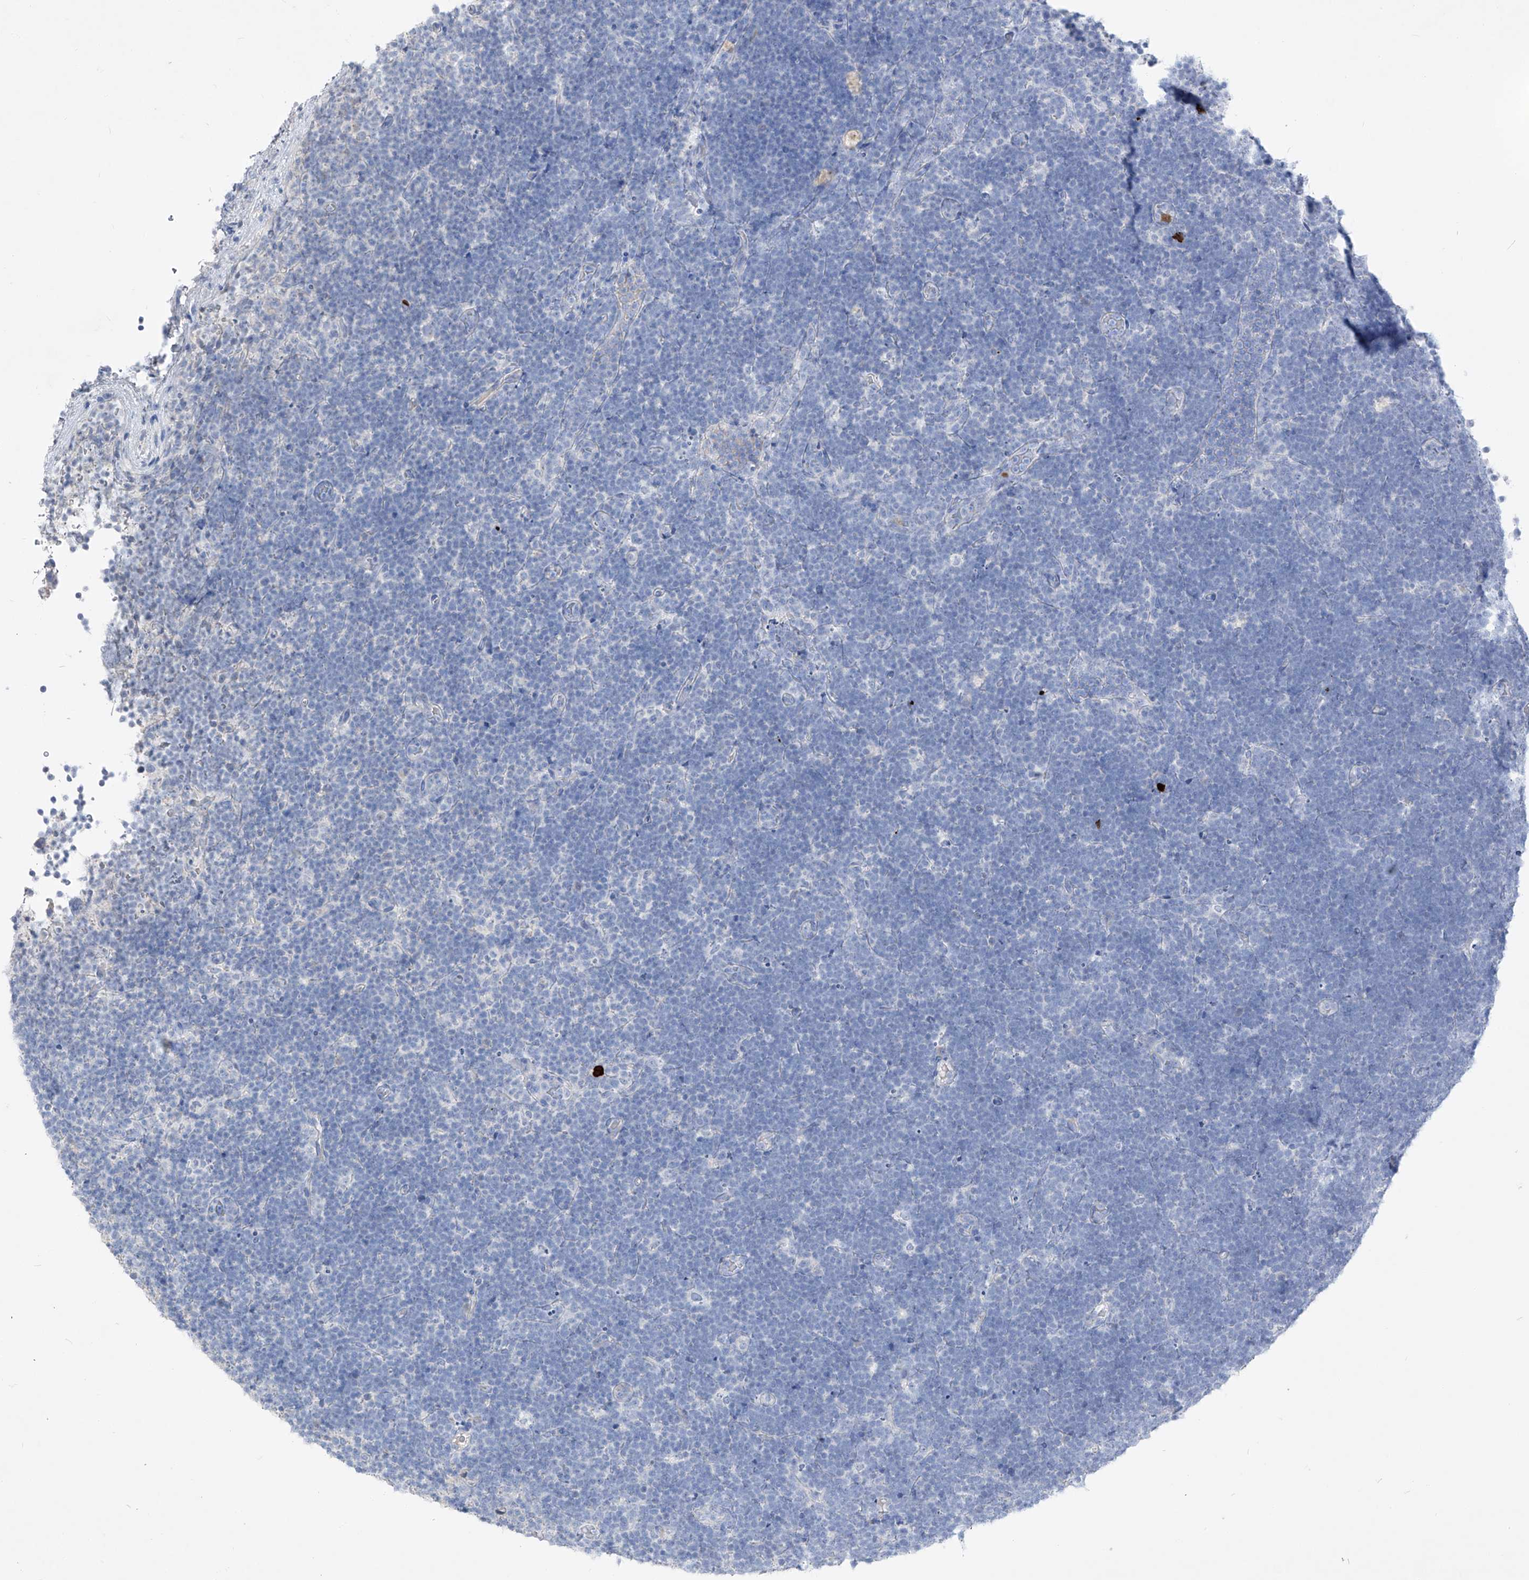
{"staining": {"intensity": "negative", "quantity": "none", "location": "none"}, "tissue": "lymphoma", "cell_type": "Tumor cells", "image_type": "cancer", "snomed": [{"axis": "morphology", "description": "Malignant lymphoma, non-Hodgkin's type, High grade"}, {"axis": "topography", "description": "Lymph node"}], "caption": "A high-resolution photomicrograph shows immunohistochemistry staining of lymphoma, which reveals no significant staining in tumor cells.", "gene": "FRS3", "patient": {"sex": "male", "age": 13}}